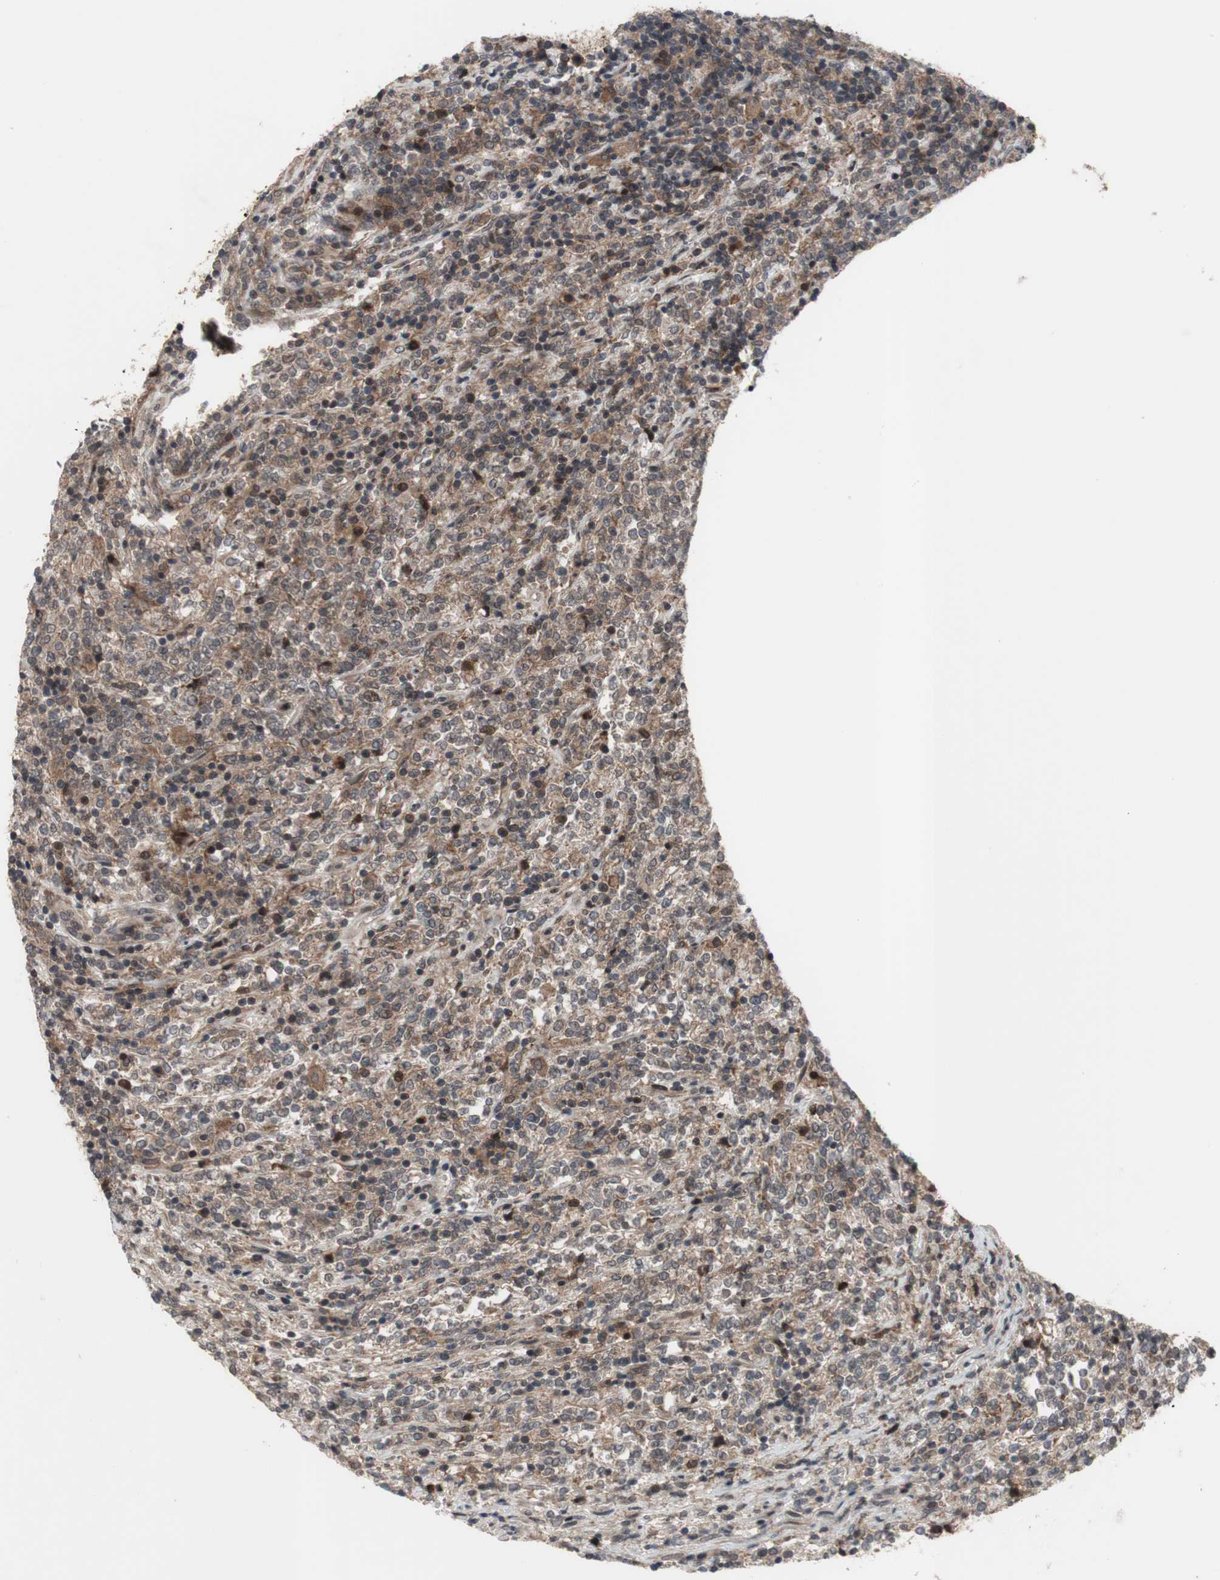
{"staining": {"intensity": "weak", "quantity": ">75%", "location": "cytoplasmic/membranous"}, "tissue": "lymphoma", "cell_type": "Tumor cells", "image_type": "cancer", "snomed": [{"axis": "morphology", "description": "Malignant lymphoma, non-Hodgkin's type, High grade"}, {"axis": "topography", "description": "Soft tissue"}], "caption": "Malignant lymphoma, non-Hodgkin's type (high-grade) stained for a protein shows weak cytoplasmic/membranous positivity in tumor cells.", "gene": "OAZ1", "patient": {"sex": "male", "age": 18}}